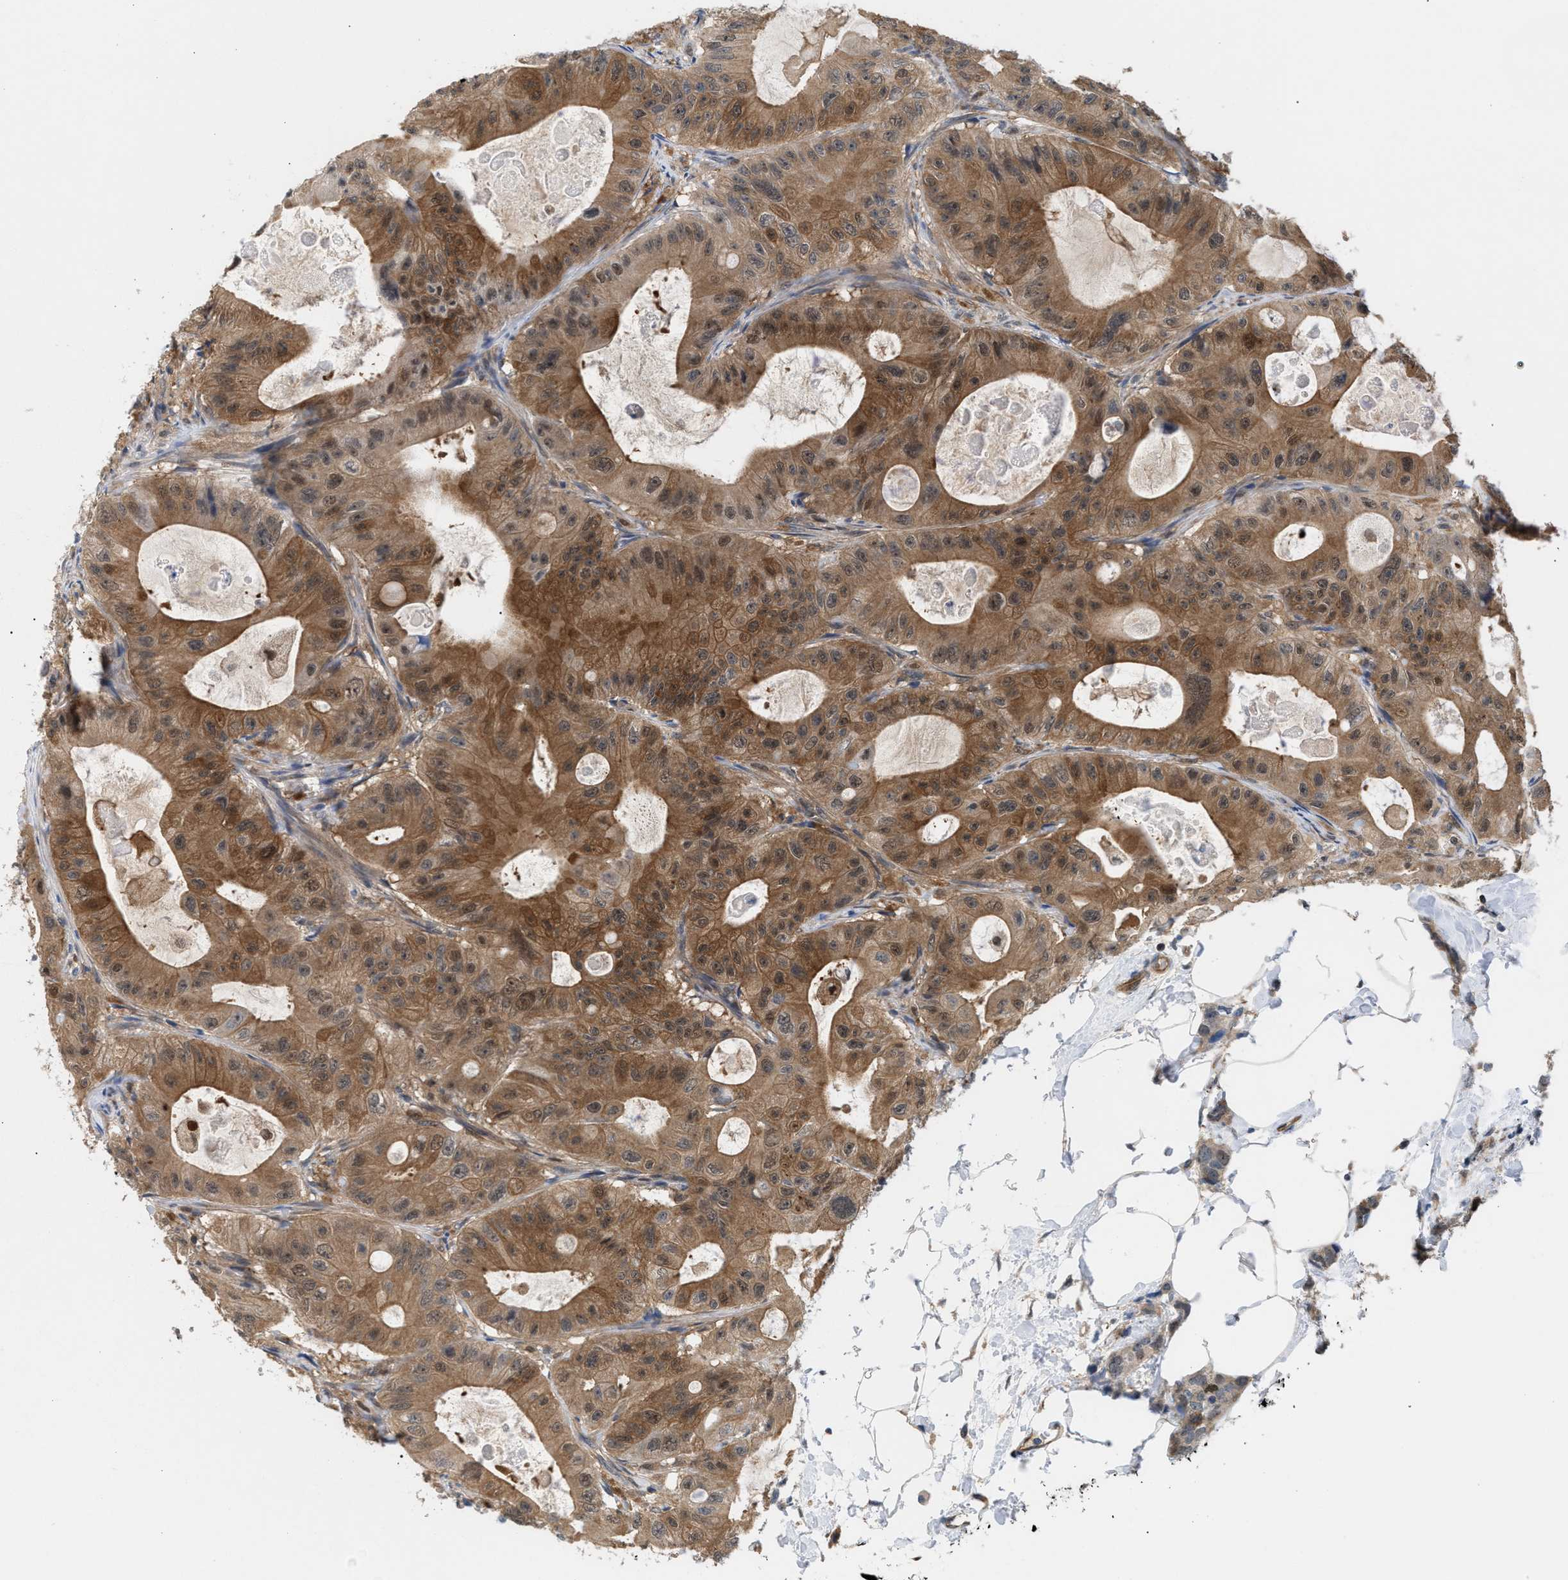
{"staining": {"intensity": "moderate", "quantity": ">75%", "location": "cytoplasmic/membranous"}, "tissue": "colorectal cancer", "cell_type": "Tumor cells", "image_type": "cancer", "snomed": [{"axis": "morphology", "description": "Adenocarcinoma, NOS"}, {"axis": "topography", "description": "Colon"}], "caption": "Immunohistochemical staining of colorectal cancer (adenocarcinoma) exhibits medium levels of moderate cytoplasmic/membranous protein staining in about >75% of tumor cells.", "gene": "GLOD4", "patient": {"sex": "female", "age": 46}}